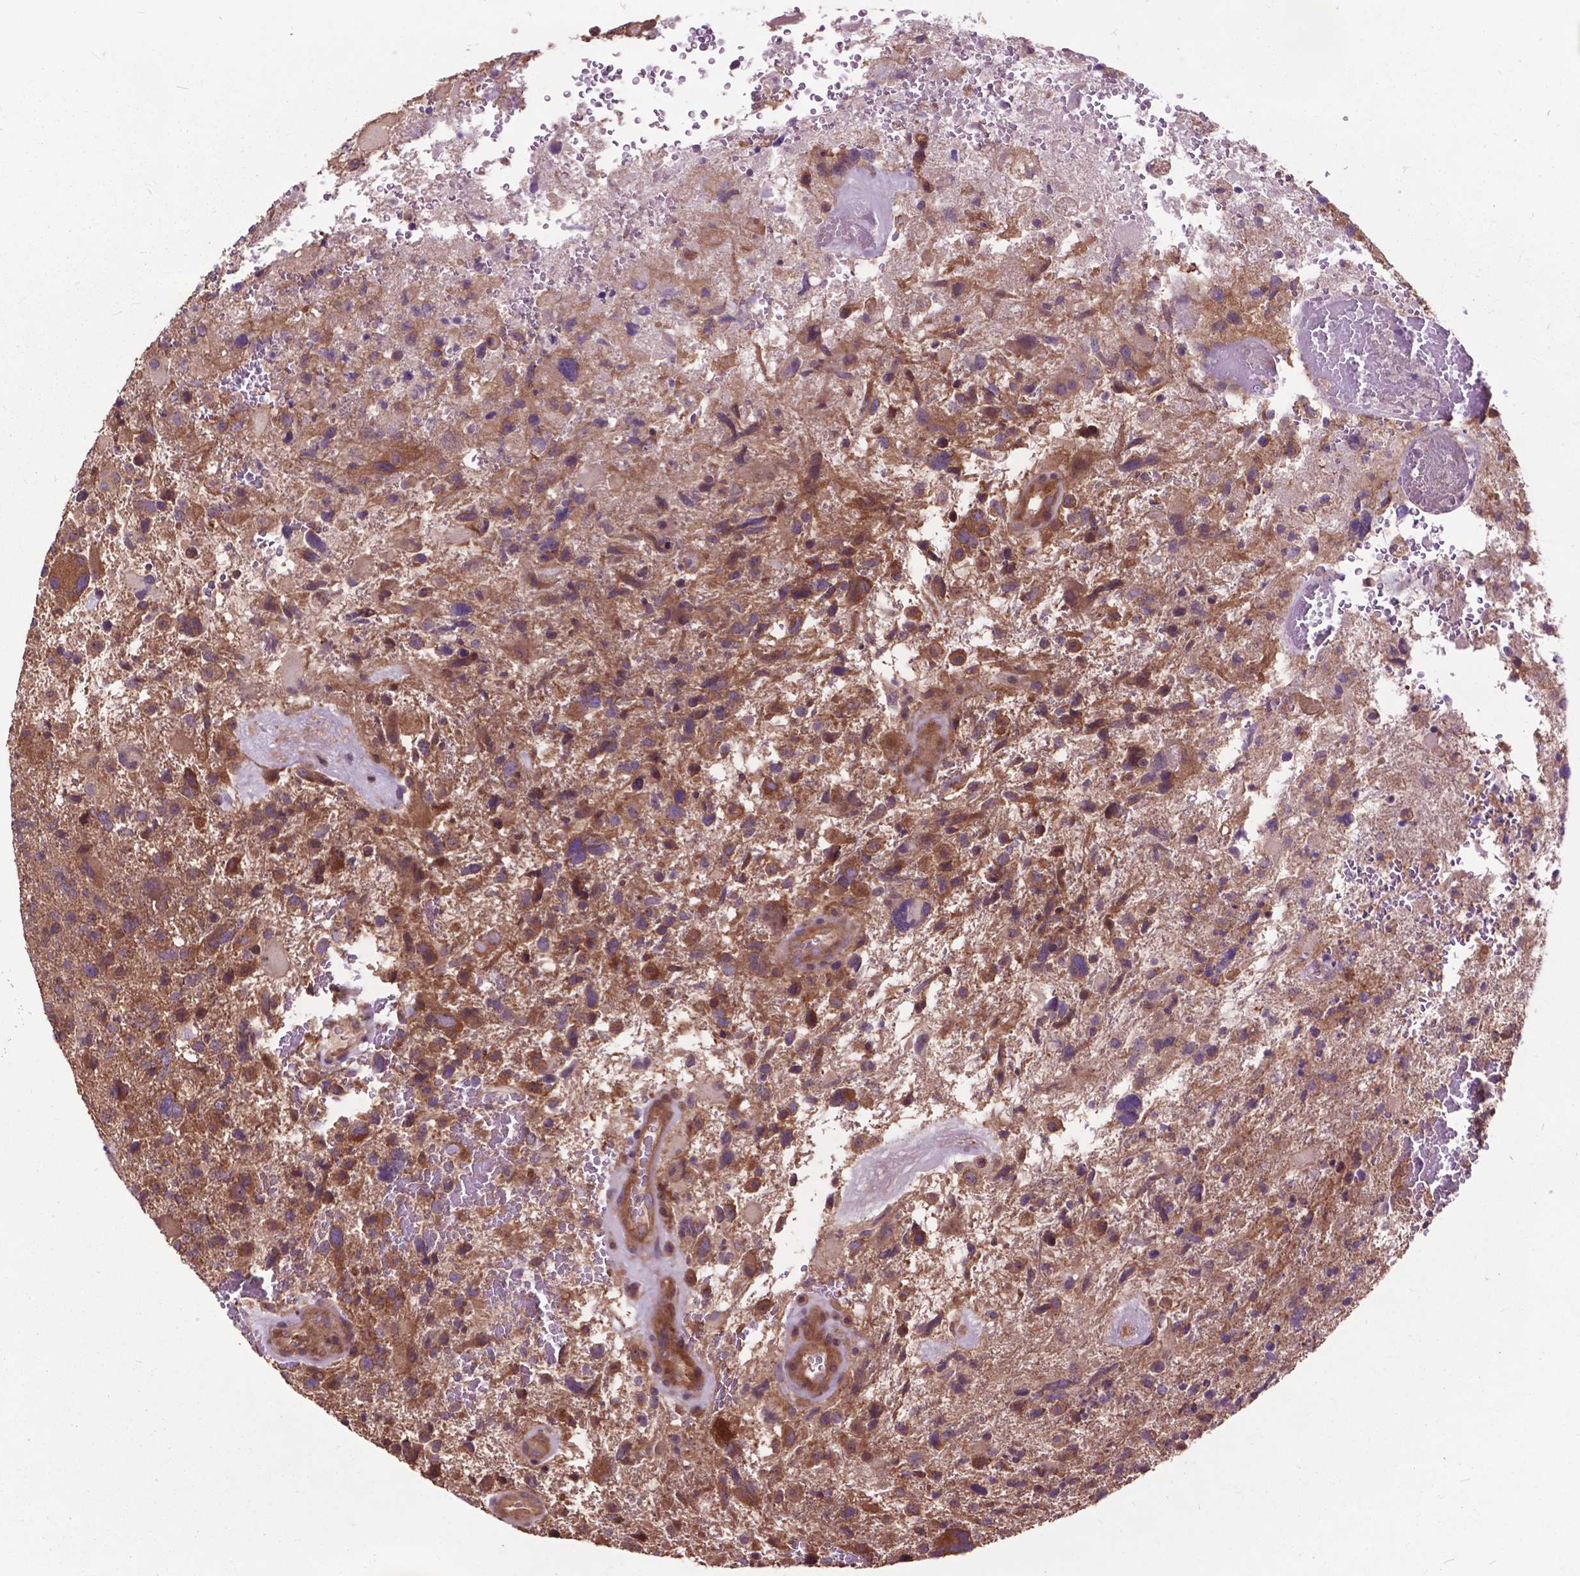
{"staining": {"intensity": "moderate", "quantity": ">75%", "location": "cytoplasmic/membranous"}, "tissue": "glioma", "cell_type": "Tumor cells", "image_type": "cancer", "snomed": [{"axis": "morphology", "description": "Glioma, malignant, High grade"}, {"axis": "topography", "description": "Brain"}], "caption": "Malignant glioma (high-grade) was stained to show a protein in brown. There is medium levels of moderate cytoplasmic/membranous staining in approximately >75% of tumor cells.", "gene": "ARAF", "patient": {"sex": "female", "age": 71}}